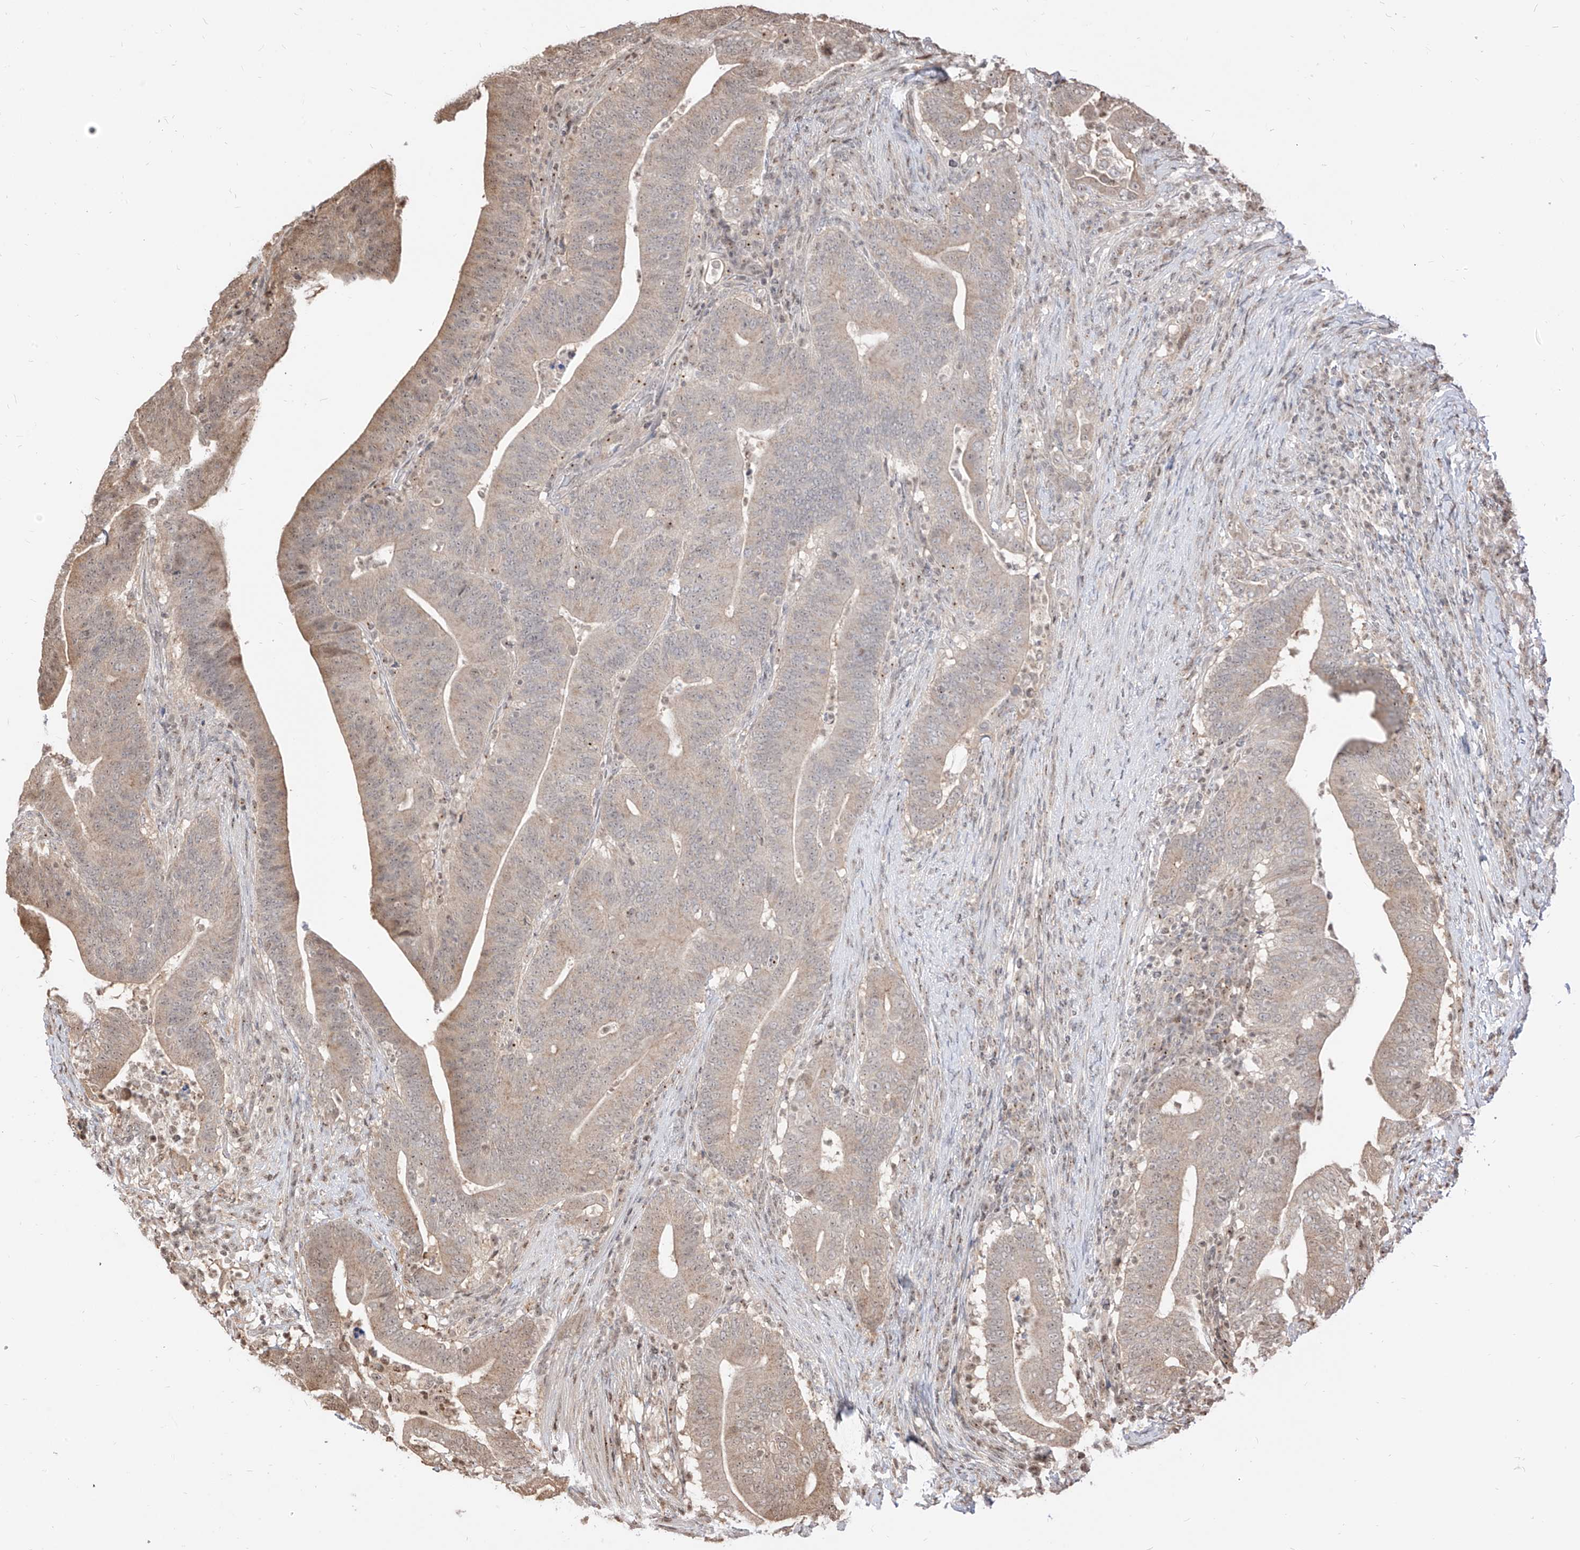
{"staining": {"intensity": "moderate", "quantity": "<25%", "location": "cytoplasmic/membranous"}, "tissue": "colorectal cancer", "cell_type": "Tumor cells", "image_type": "cancer", "snomed": [{"axis": "morphology", "description": "Adenocarcinoma, NOS"}, {"axis": "topography", "description": "Colon"}], "caption": "A brown stain highlights moderate cytoplasmic/membranous expression of a protein in adenocarcinoma (colorectal) tumor cells. (Brightfield microscopy of DAB IHC at high magnification).", "gene": "VMP1", "patient": {"sex": "female", "age": 66}}